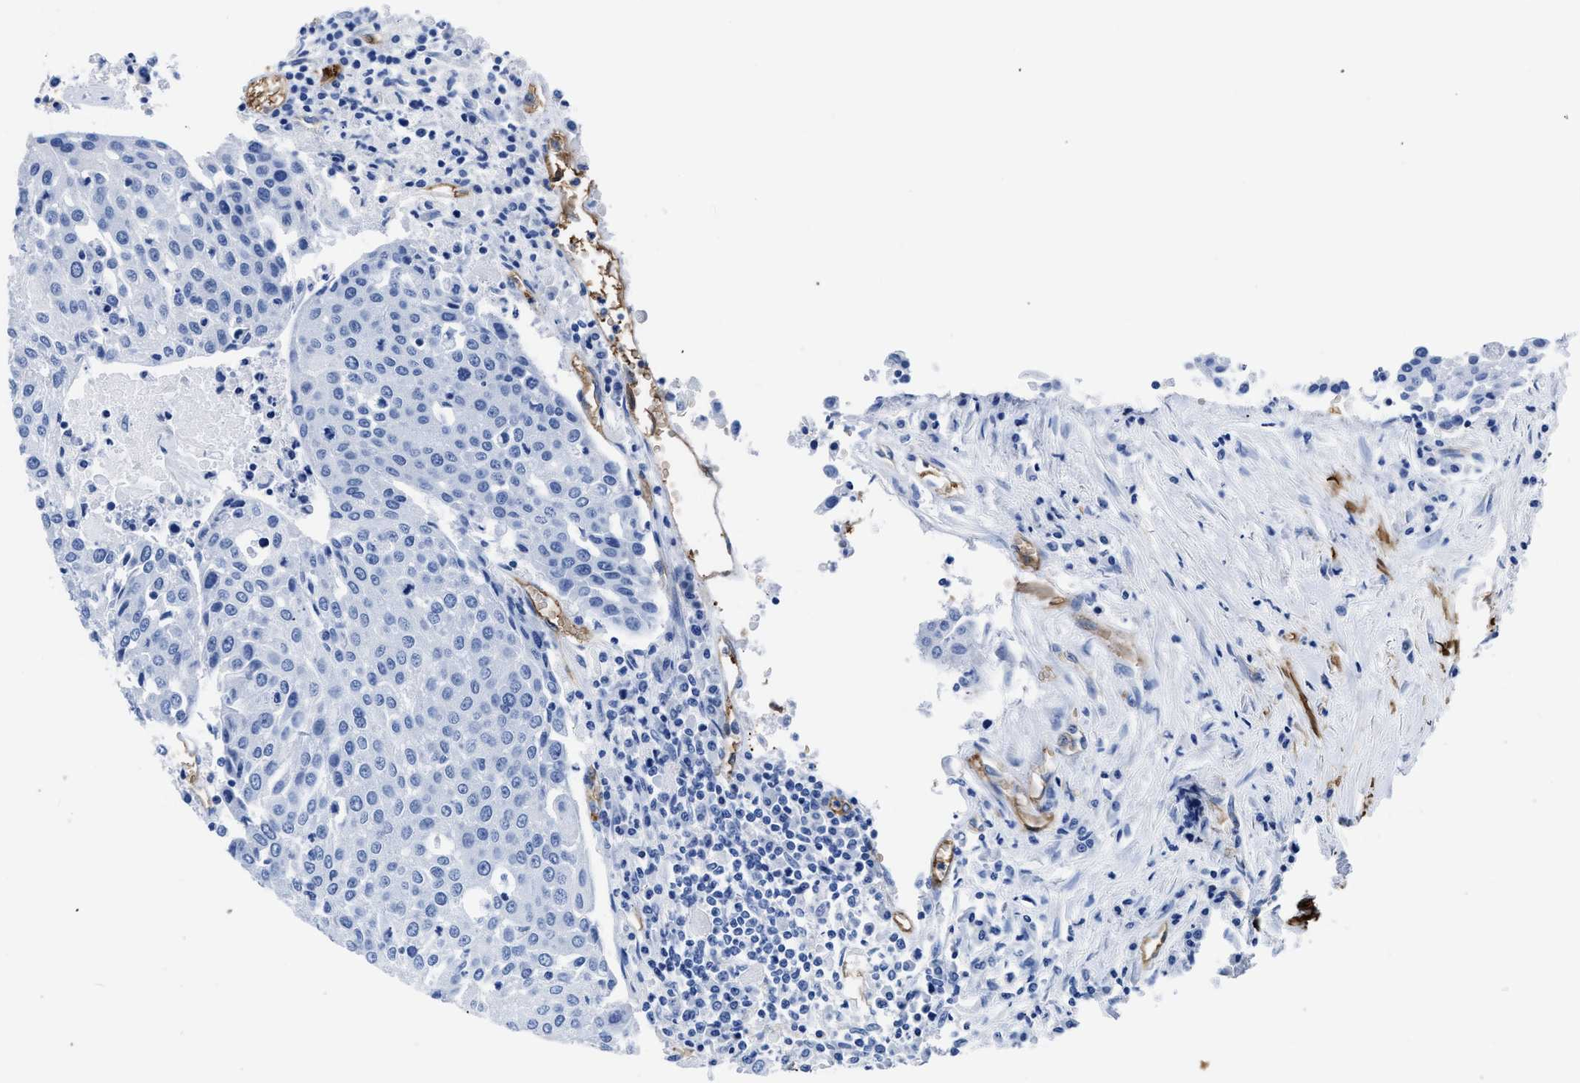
{"staining": {"intensity": "negative", "quantity": "none", "location": "none"}, "tissue": "urothelial cancer", "cell_type": "Tumor cells", "image_type": "cancer", "snomed": [{"axis": "morphology", "description": "Urothelial carcinoma, High grade"}, {"axis": "topography", "description": "Urinary bladder"}], "caption": "High power microscopy histopathology image of an immunohistochemistry image of high-grade urothelial carcinoma, revealing no significant positivity in tumor cells.", "gene": "AQP1", "patient": {"sex": "female", "age": 85}}